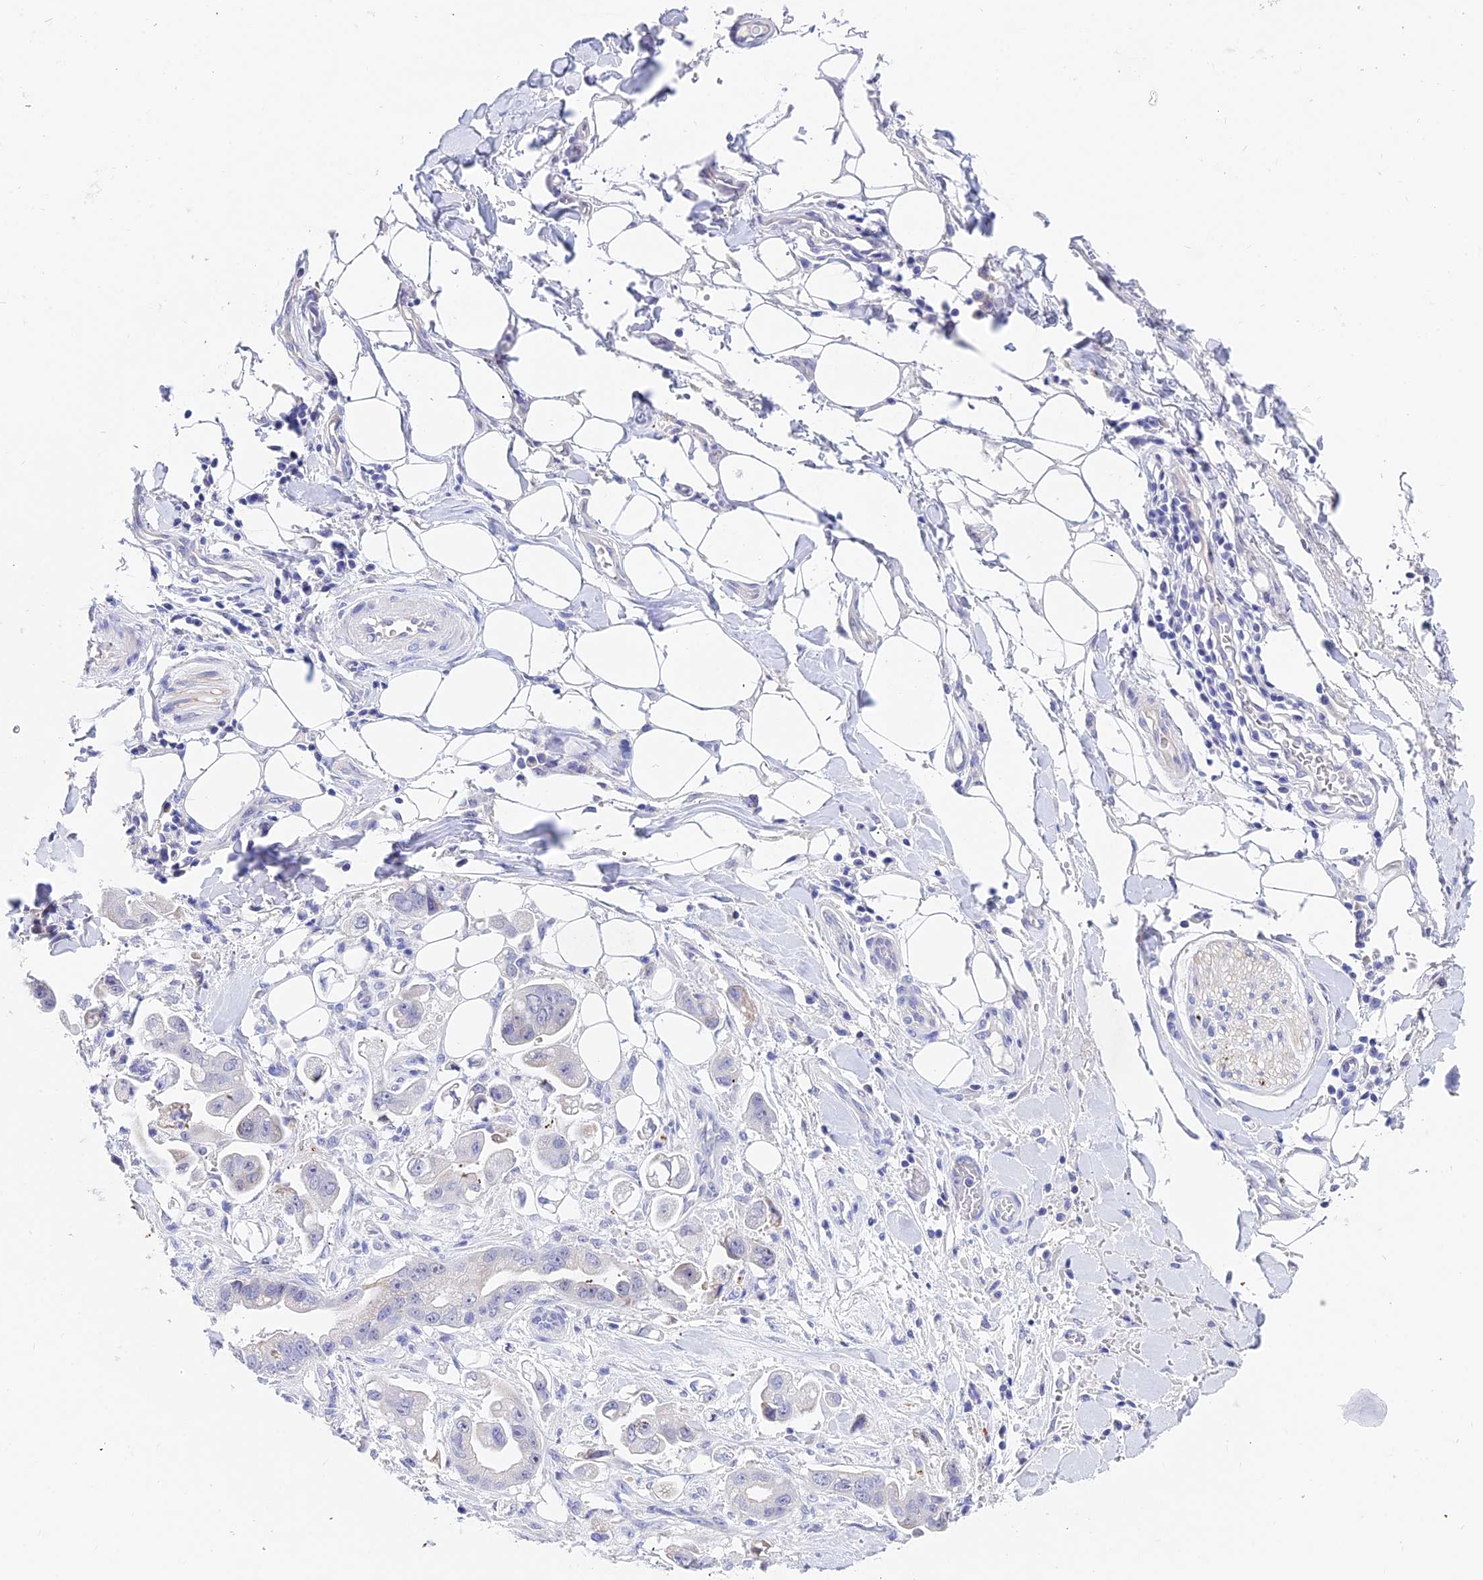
{"staining": {"intensity": "negative", "quantity": "none", "location": "none"}, "tissue": "stomach cancer", "cell_type": "Tumor cells", "image_type": "cancer", "snomed": [{"axis": "morphology", "description": "Adenocarcinoma, NOS"}, {"axis": "topography", "description": "Stomach"}], "caption": "Tumor cells show no significant positivity in stomach cancer (adenocarcinoma).", "gene": "CEP41", "patient": {"sex": "male", "age": 62}}